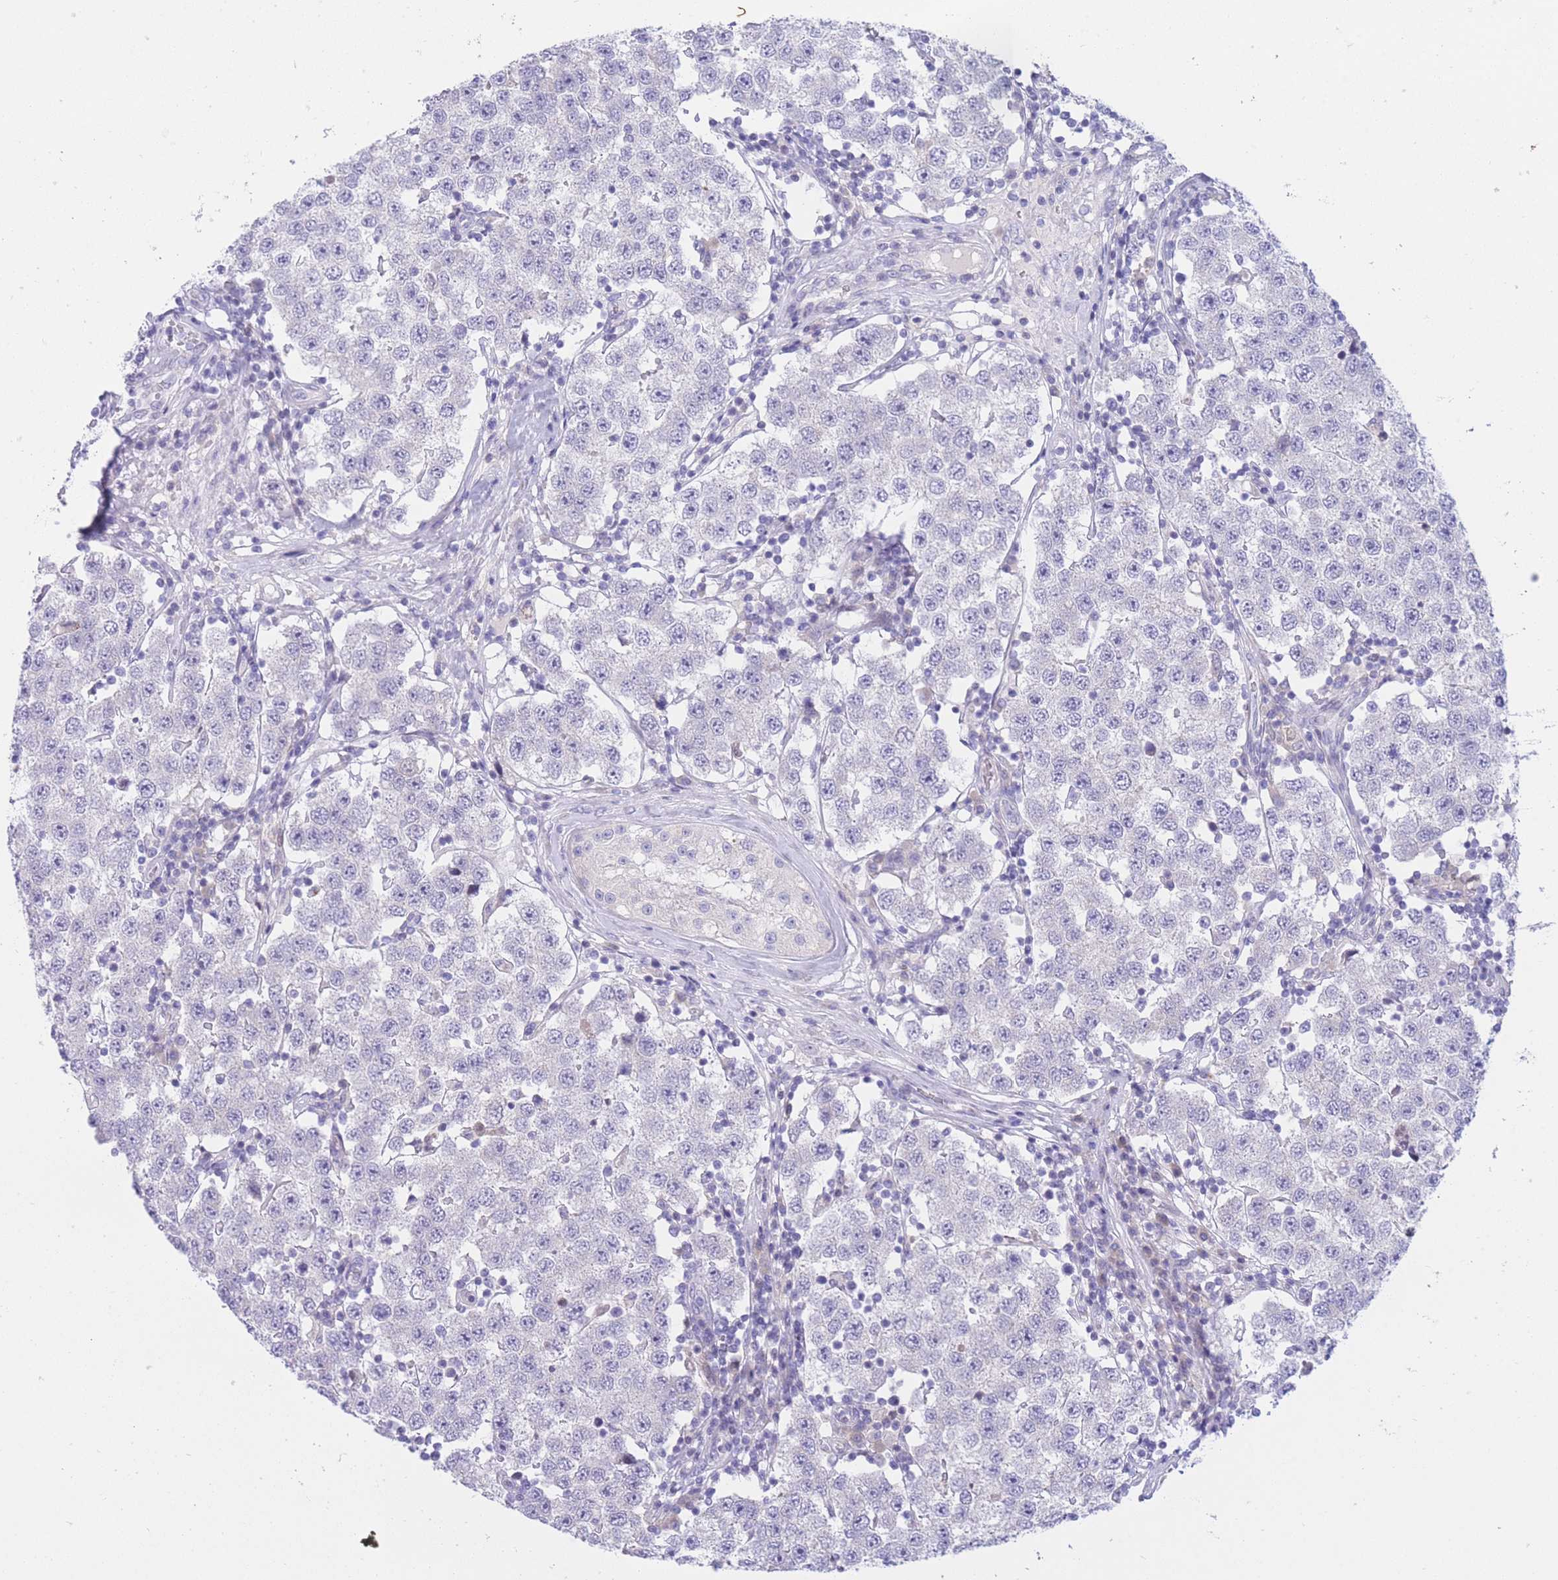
{"staining": {"intensity": "negative", "quantity": "none", "location": "none"}, "tissue": "testis cancer", "cell_type": "Tumor cells", "image_type": "cancer", "snomed": [{"axis": "morphology", "description": "Seminoma, NOS"}, {"axis": "topography", "description": "Testis"}], "caption": "Seminoma (testis) stained for a protein using immunohistochemistry (IHC) displays no expression tumor cells.", "gene": "RPL39L", "patient": {"sex": "male", "age": 34}}